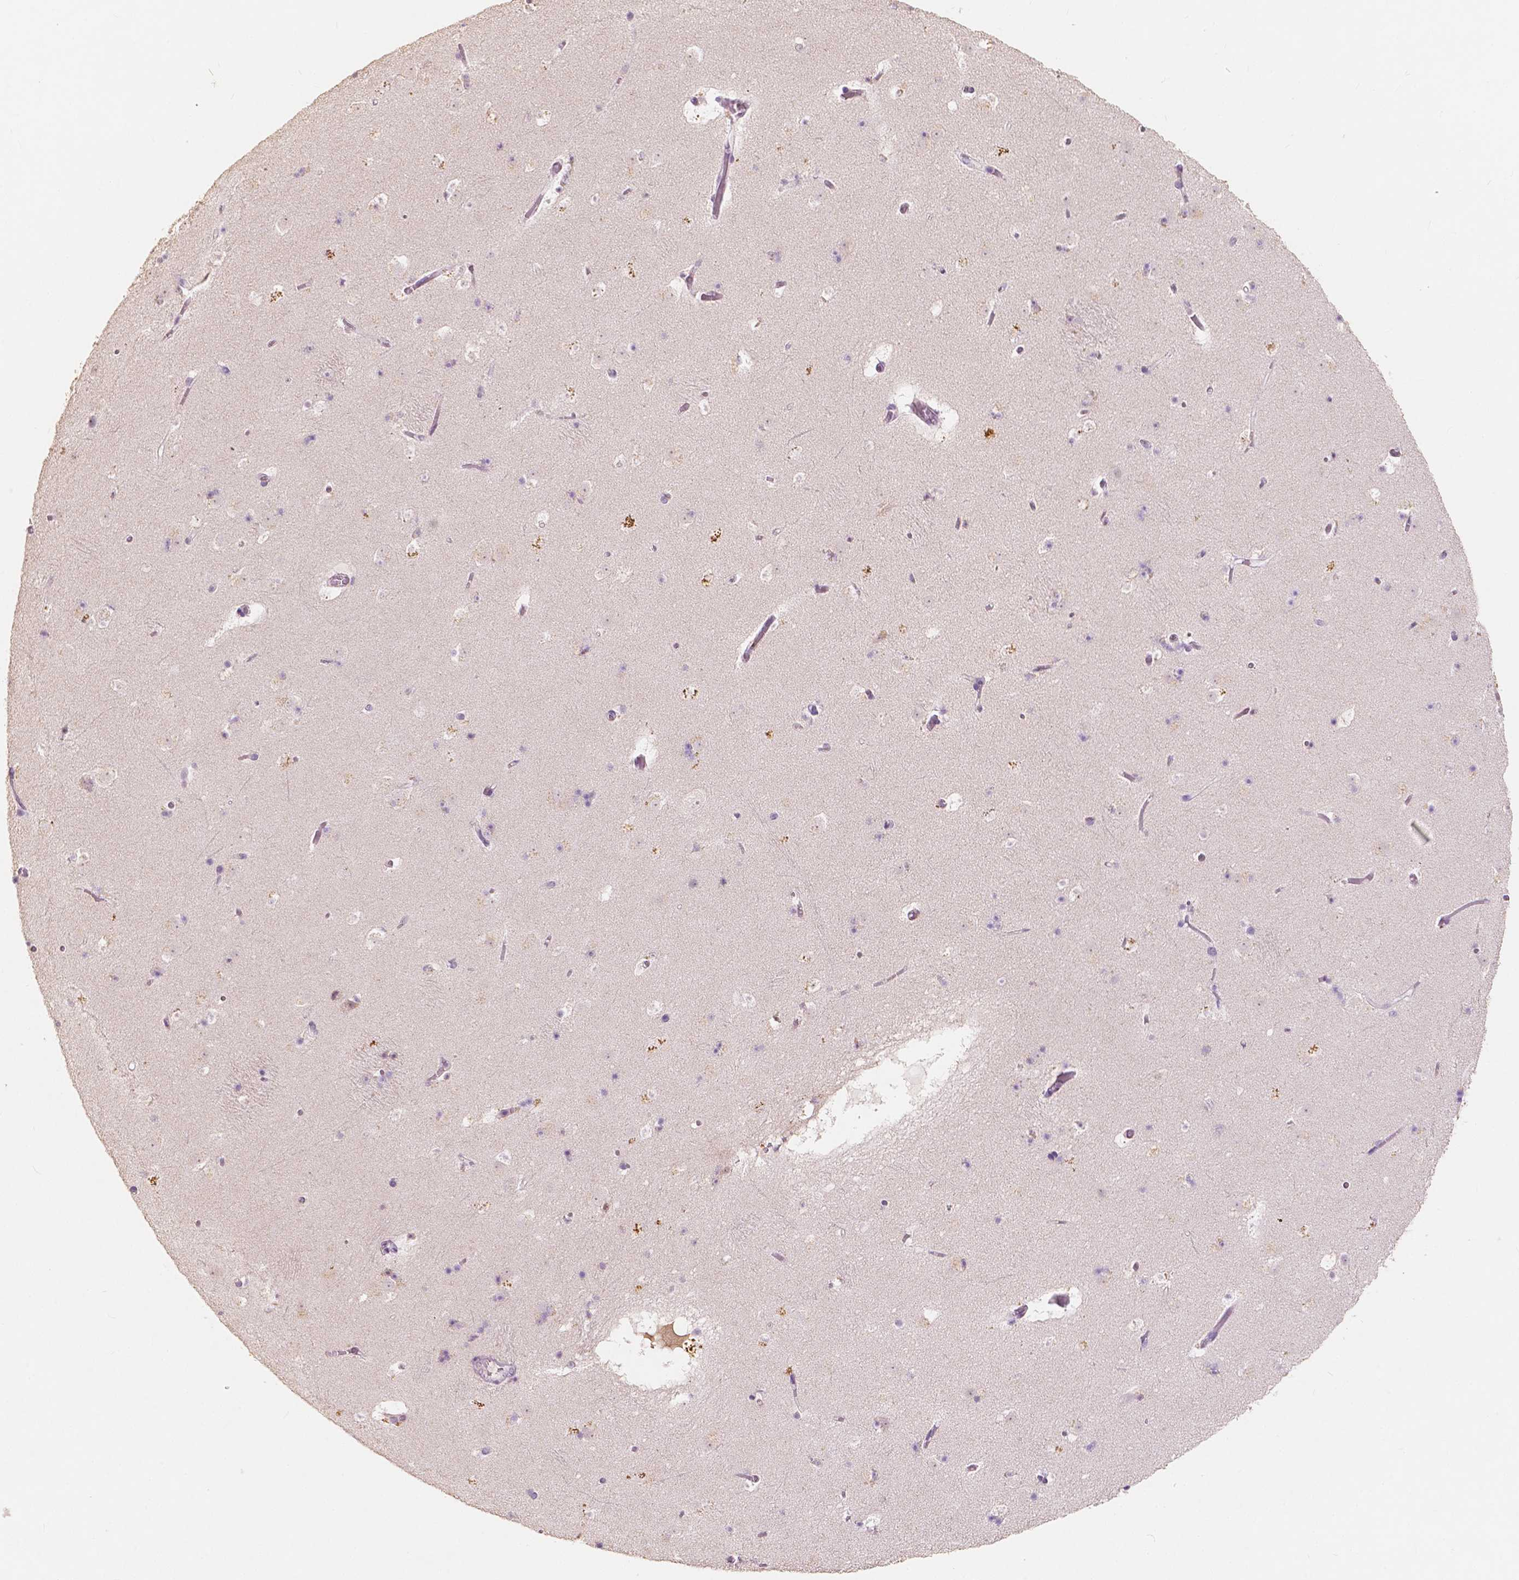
{"staining": {"intensity": "negative", "quantity": "none", "location": "none"}, "tissue": "caudate", "cell_type": "Glial cells", "image_type": "normal", "snomed": [{"axis": "morphology", "description": "Normal tissue, NOS"}, {"axis": "topography", "description": "Lateral ventricle wall"}], "caption": "Glial cells are negative for protein expression in normal human caudate. (Immunohistochemistry, brightfield microscopy, high magnification).", "gene": "SOX15", "patient": {"sex": "female", "age": 42}}